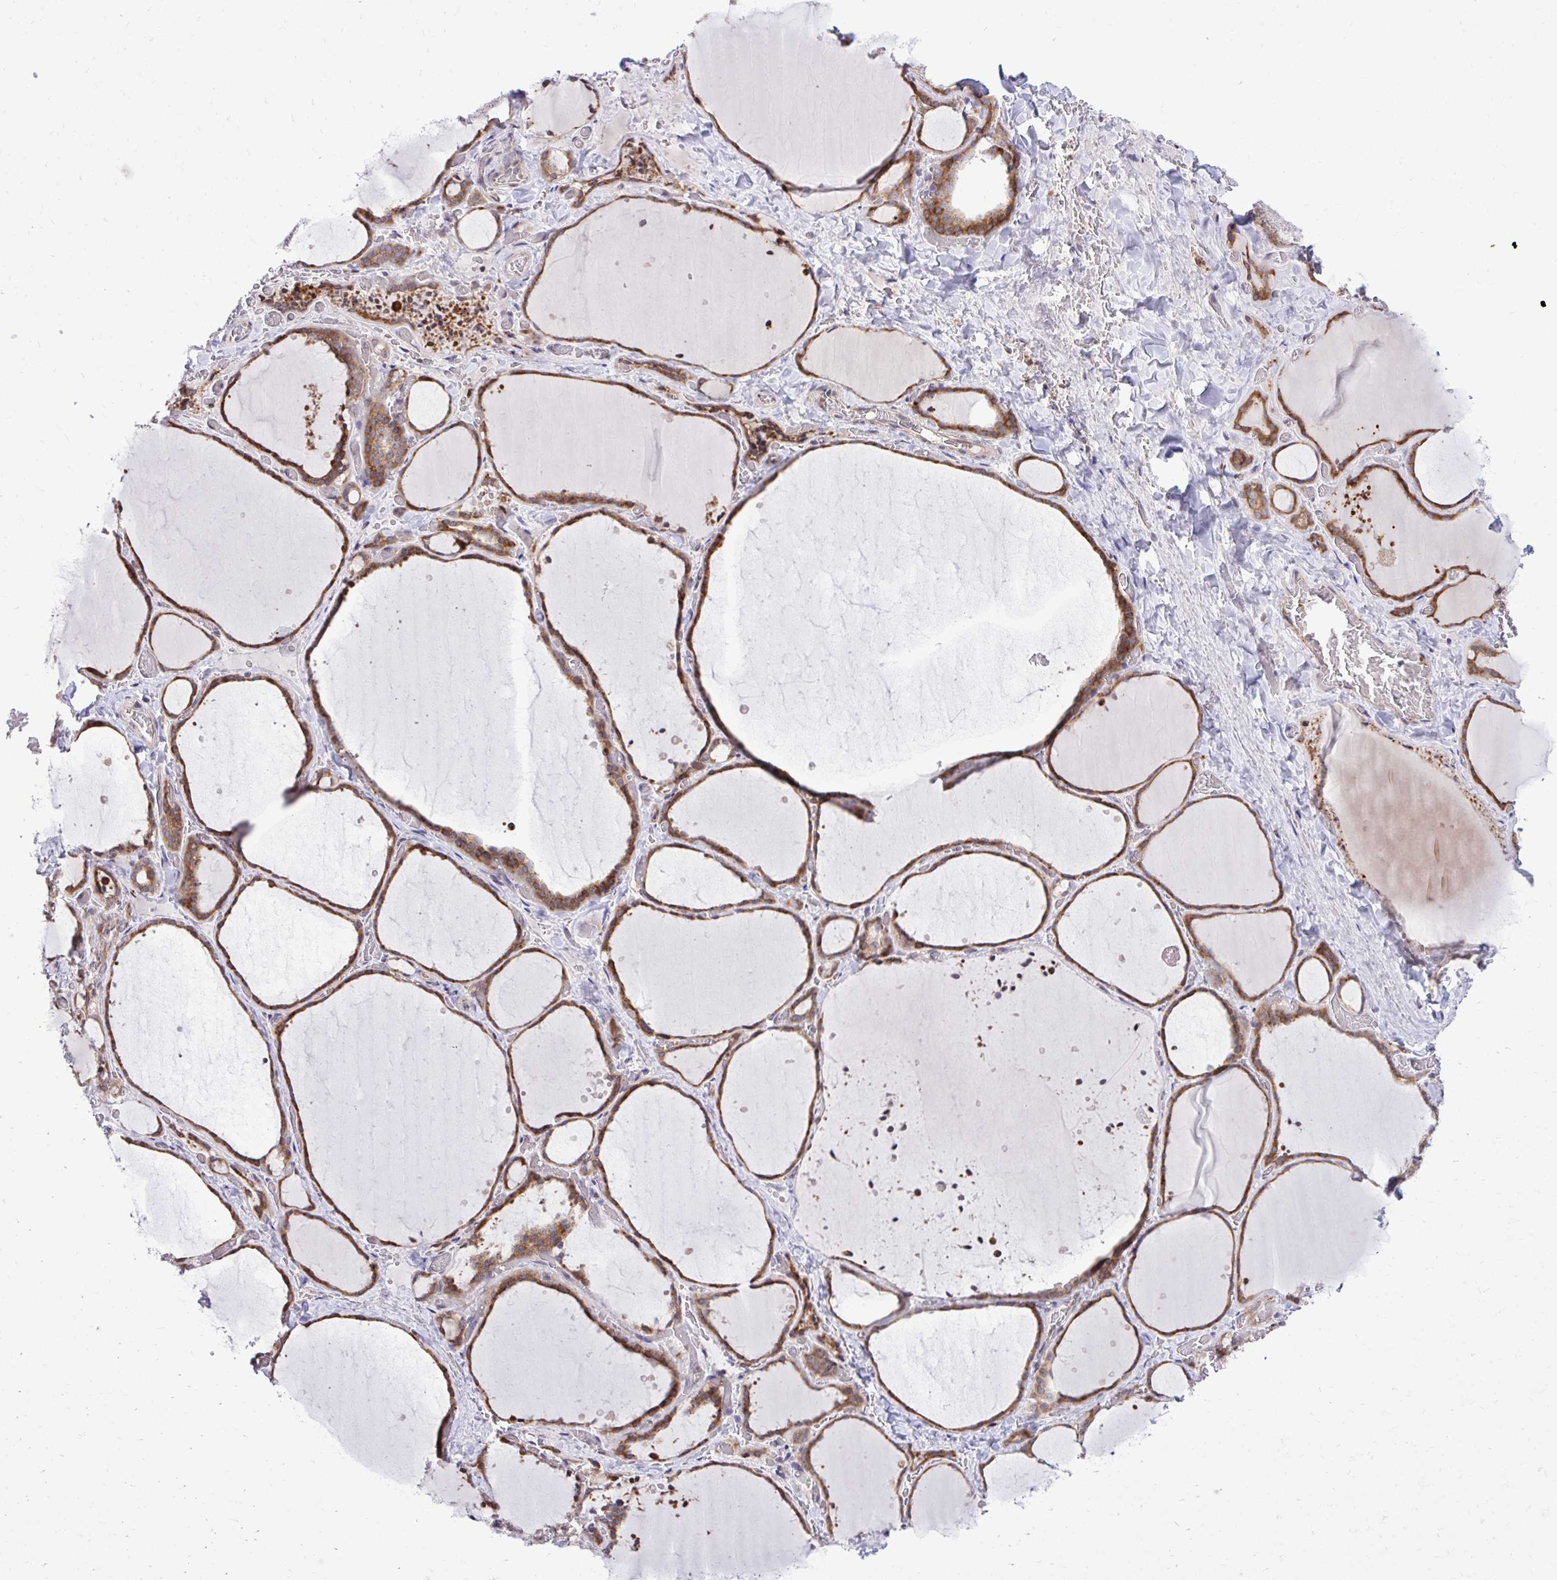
{"staining": {"intensity": "moderate", "quantity": ">75%", "location": "cytoplasmic/membranous"}, "tissue": "thyroid gland", "cell_type": "Glandular cells", "image_type": "normal", "snomed": [{"axis": "morphology", "description": "Normal tissue, NOS"}, {"axis": "topography", "description": "Thyroid gland"}], "caption": "Immunohistochemical staining of benign thyroid gland displays >75% levels of moderate cytoplasmic/membranous protein expression in about >75% of glandular cells. (DAB (3,3'-diaminobenzidine) IHC, brown staining for protein, blue staining for nuclei).", "gene": "METTL9", "patient": {"sex": "female", "age": 36}}